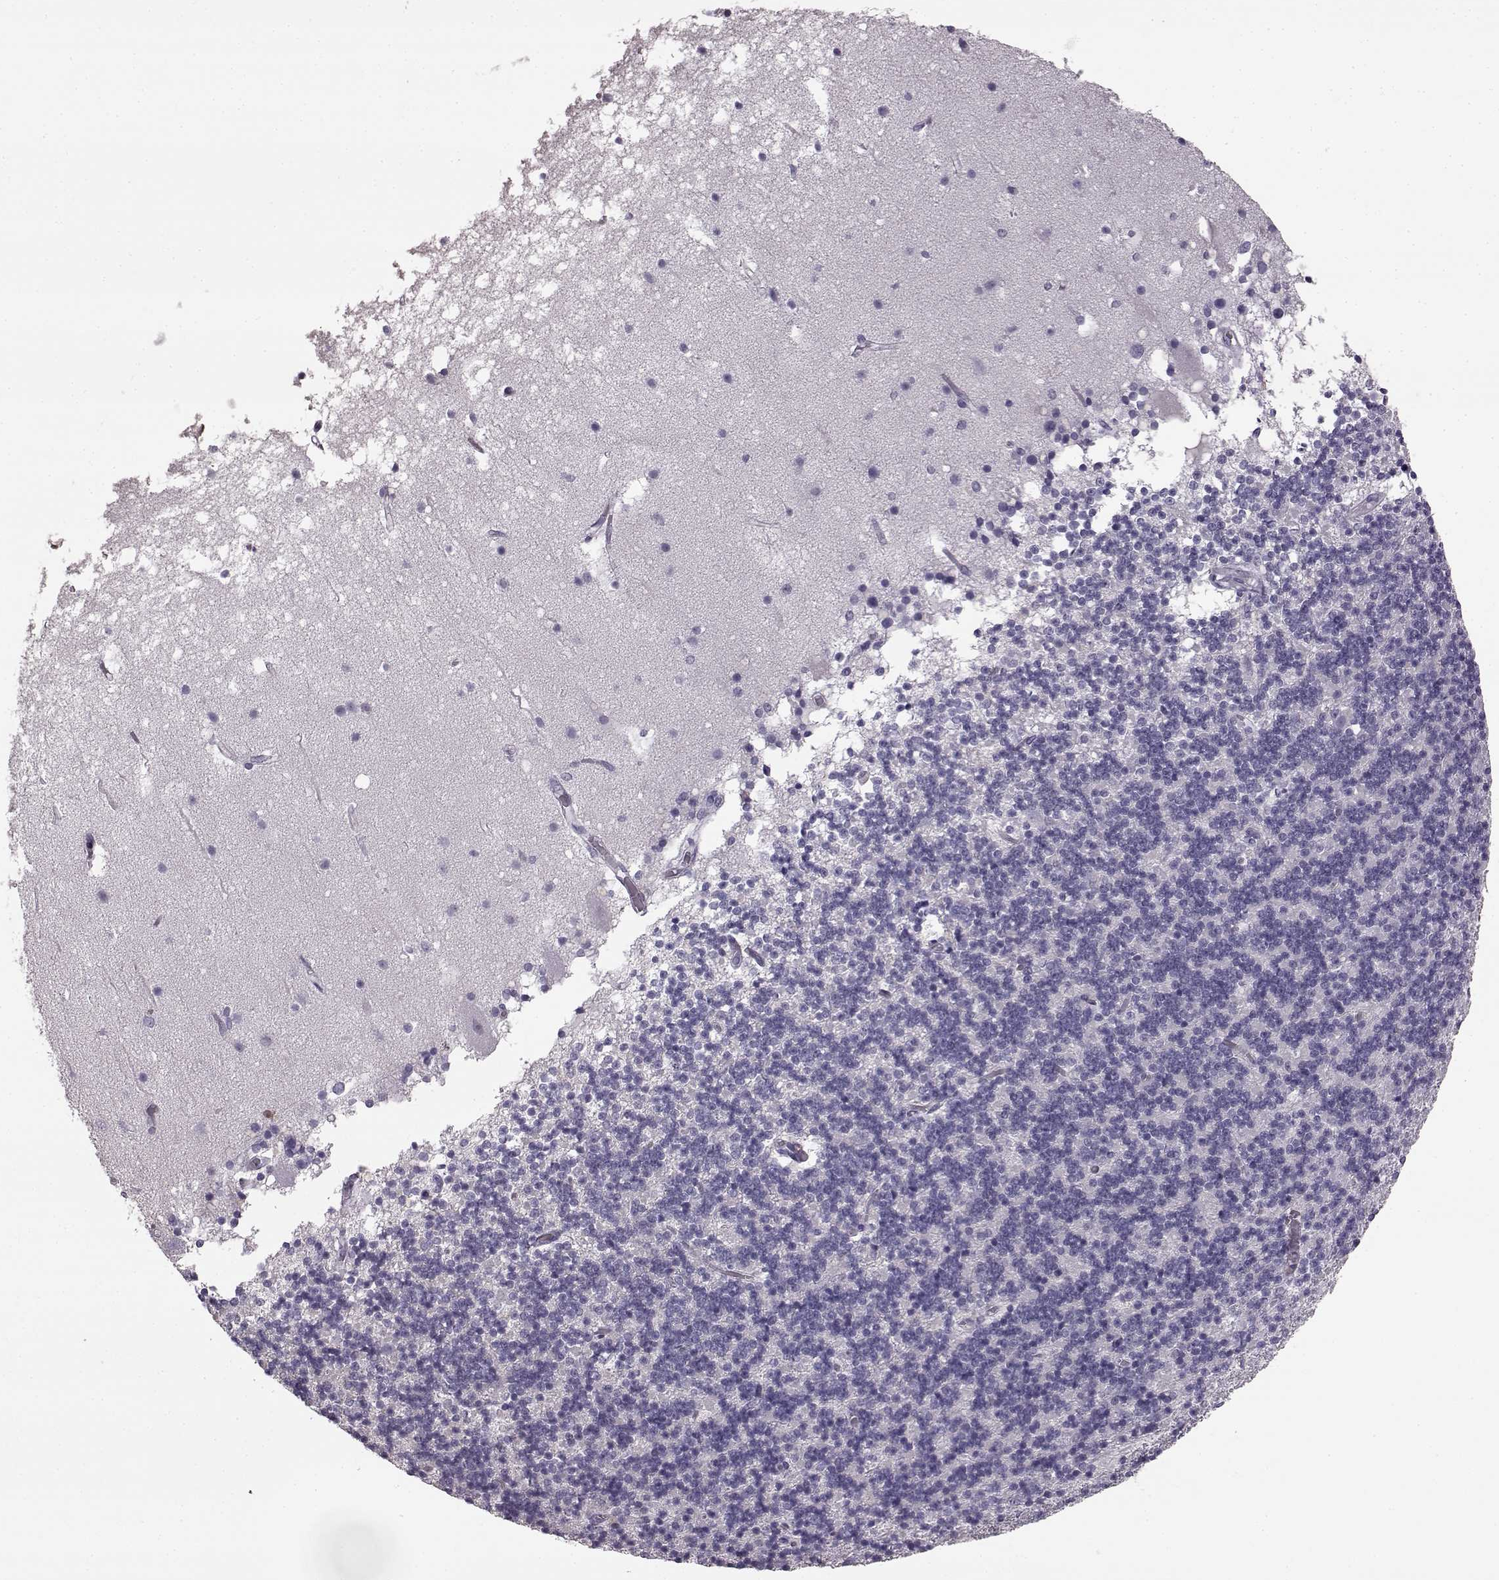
{"staining": {"intensity": "negative", "quantity": "none", "location": "none"}, "tissue": "cerebellum", "cell_type": "Cells in granular layer", "image_type": "normal", "snomed": [{"axis": "morphology", "description": "Normal tissue, NOS"}, {"axis": "topography", "description": "Cerebellum"}], "caption": "A high-resolution image shows IHC staining of unremarkable cerebellum, which exhibits no significant positivity in cells in granular layer. Nuclei are stained in blue.", "gene": "PRPH2", "patient": {"sex": "male", "age": 70}}